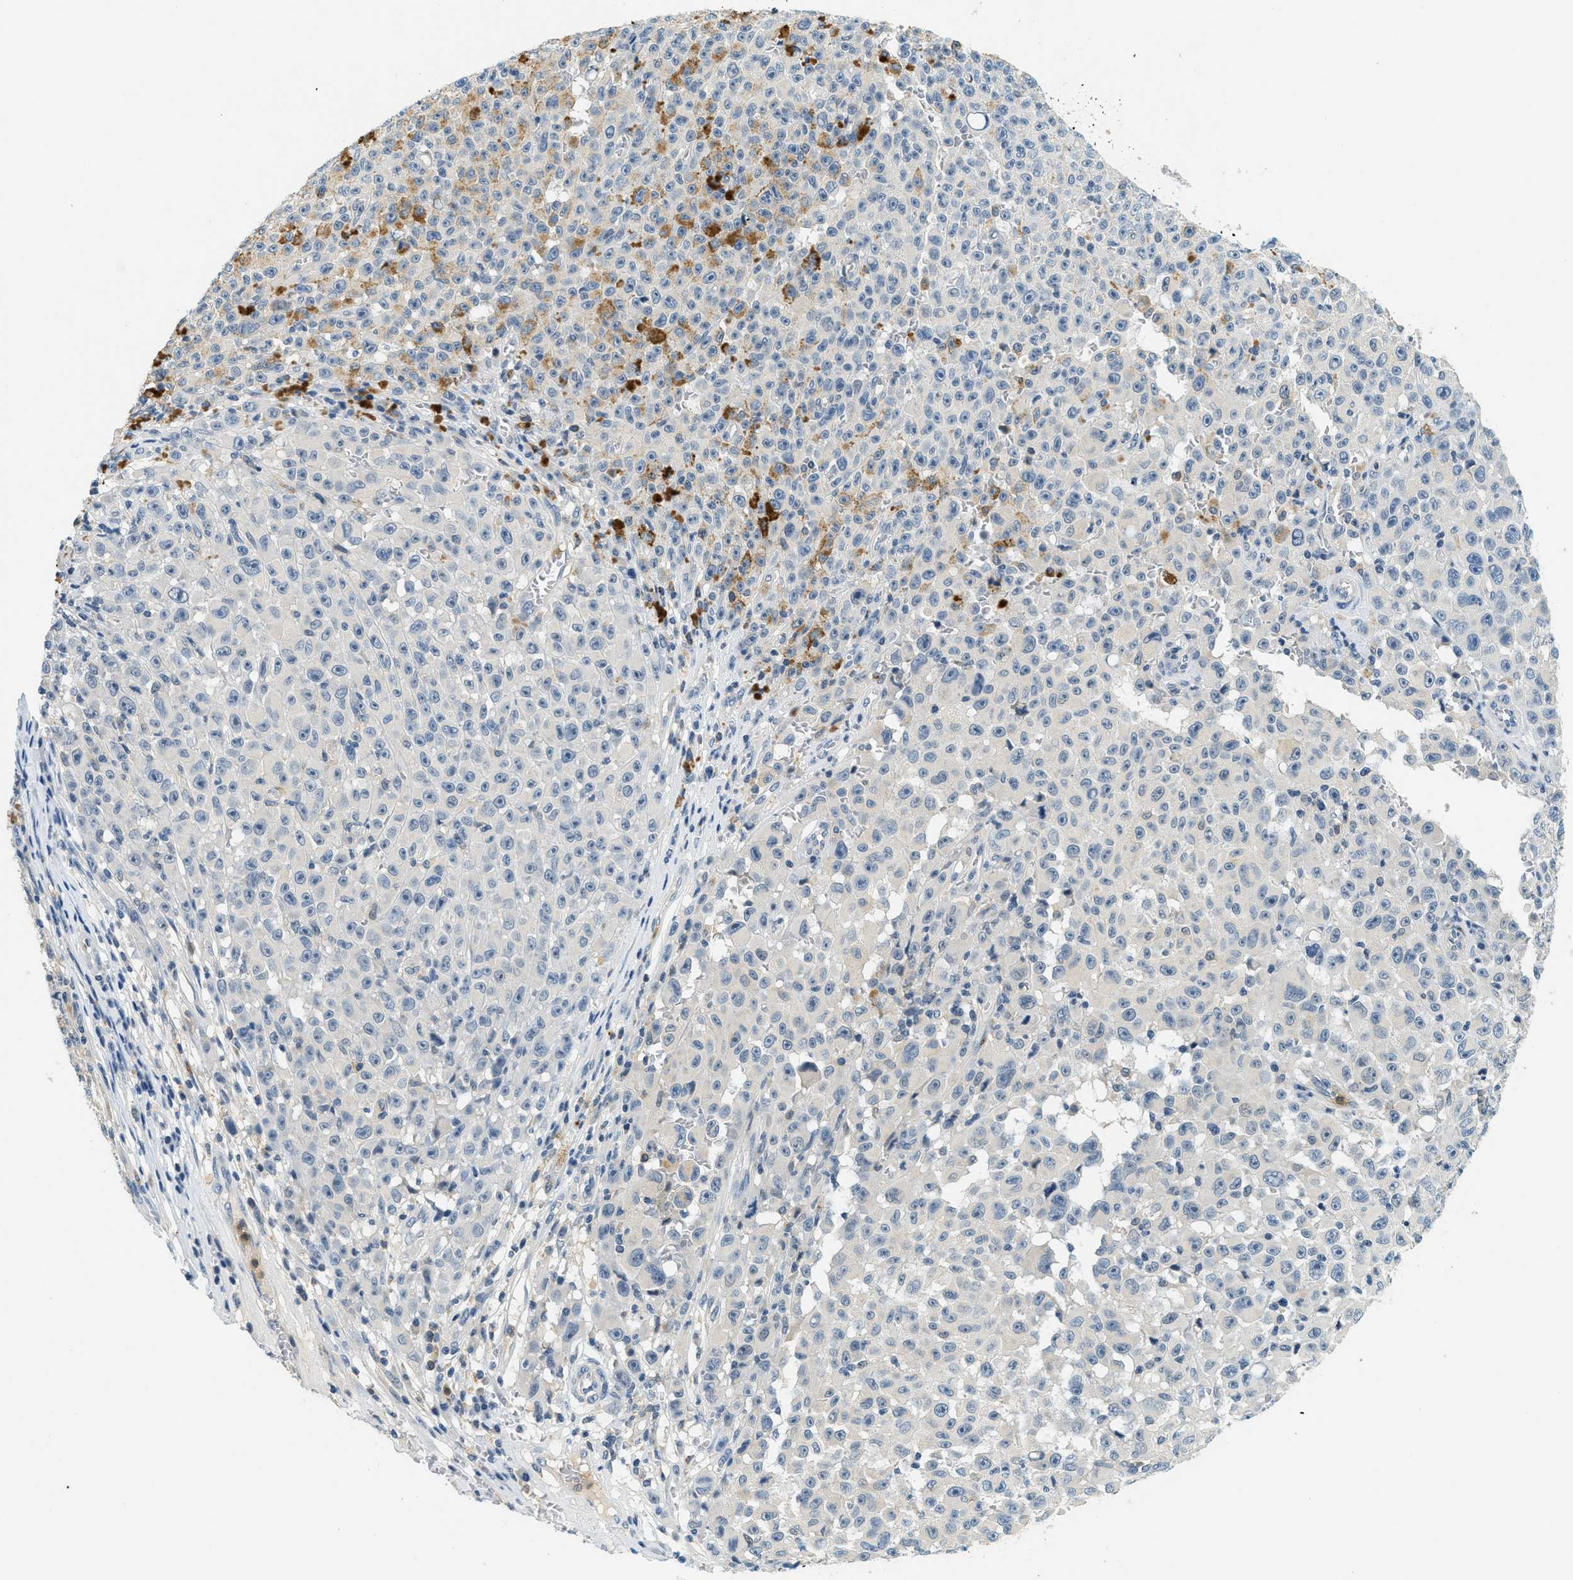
{"staining": {"intensity": "negative", "quantity": "none", "location": "none"}, "tissue": "melanoma", "cell_type": "Tumor cells", "image_type": "cancer", "snomed": [{"axis": "morphology", "description": "Malignant melanoma, NOS"}, {"axis": "topography", "description": "Skin"}], "caption": "Tumor cells are negative for protein expression in human malignant melanoma.", "gene": "RASGRP2", "patient": {"sex": "female", "age": 82}}